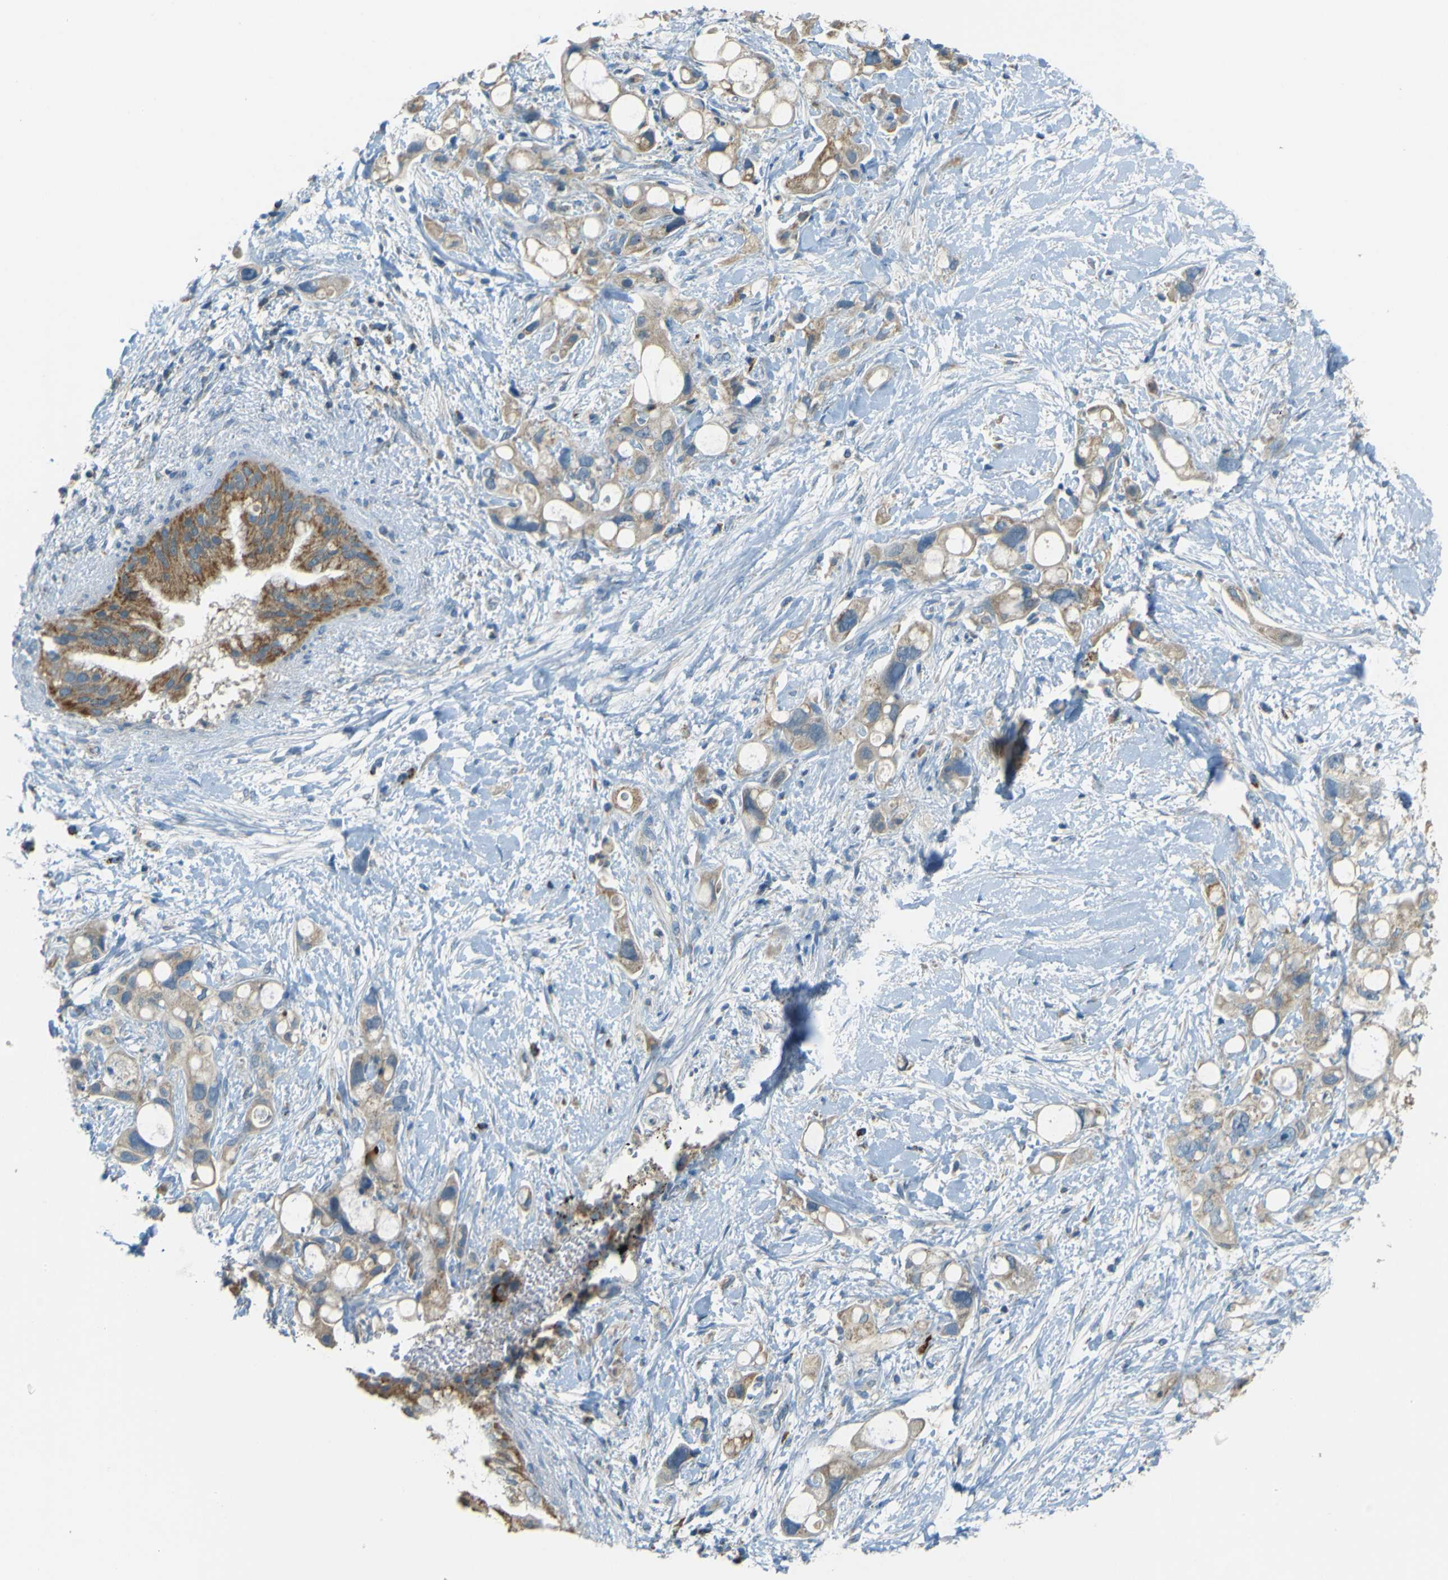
{"staining": {"intensity": "weak", "quantity": ">75%", "location": "cytoplasmic/membranous"}, "tissue": "pancreatic cancer", "cell_type": "Tumor cells", "image_type": "cancer", "snomed": [{"axis": "morphology", "description": "Adenocarcinoma, NOS"}, {"axis": "topography", "description": "Pancreas"}], "caption": "Human pancreatic cancer stained with a brown dye exhibits weak cytoplasmic/membranous positive positivity in about >75% of tumor cells.", "gene": "FKTN", "patient": {"sex": "female", "age": 56}}